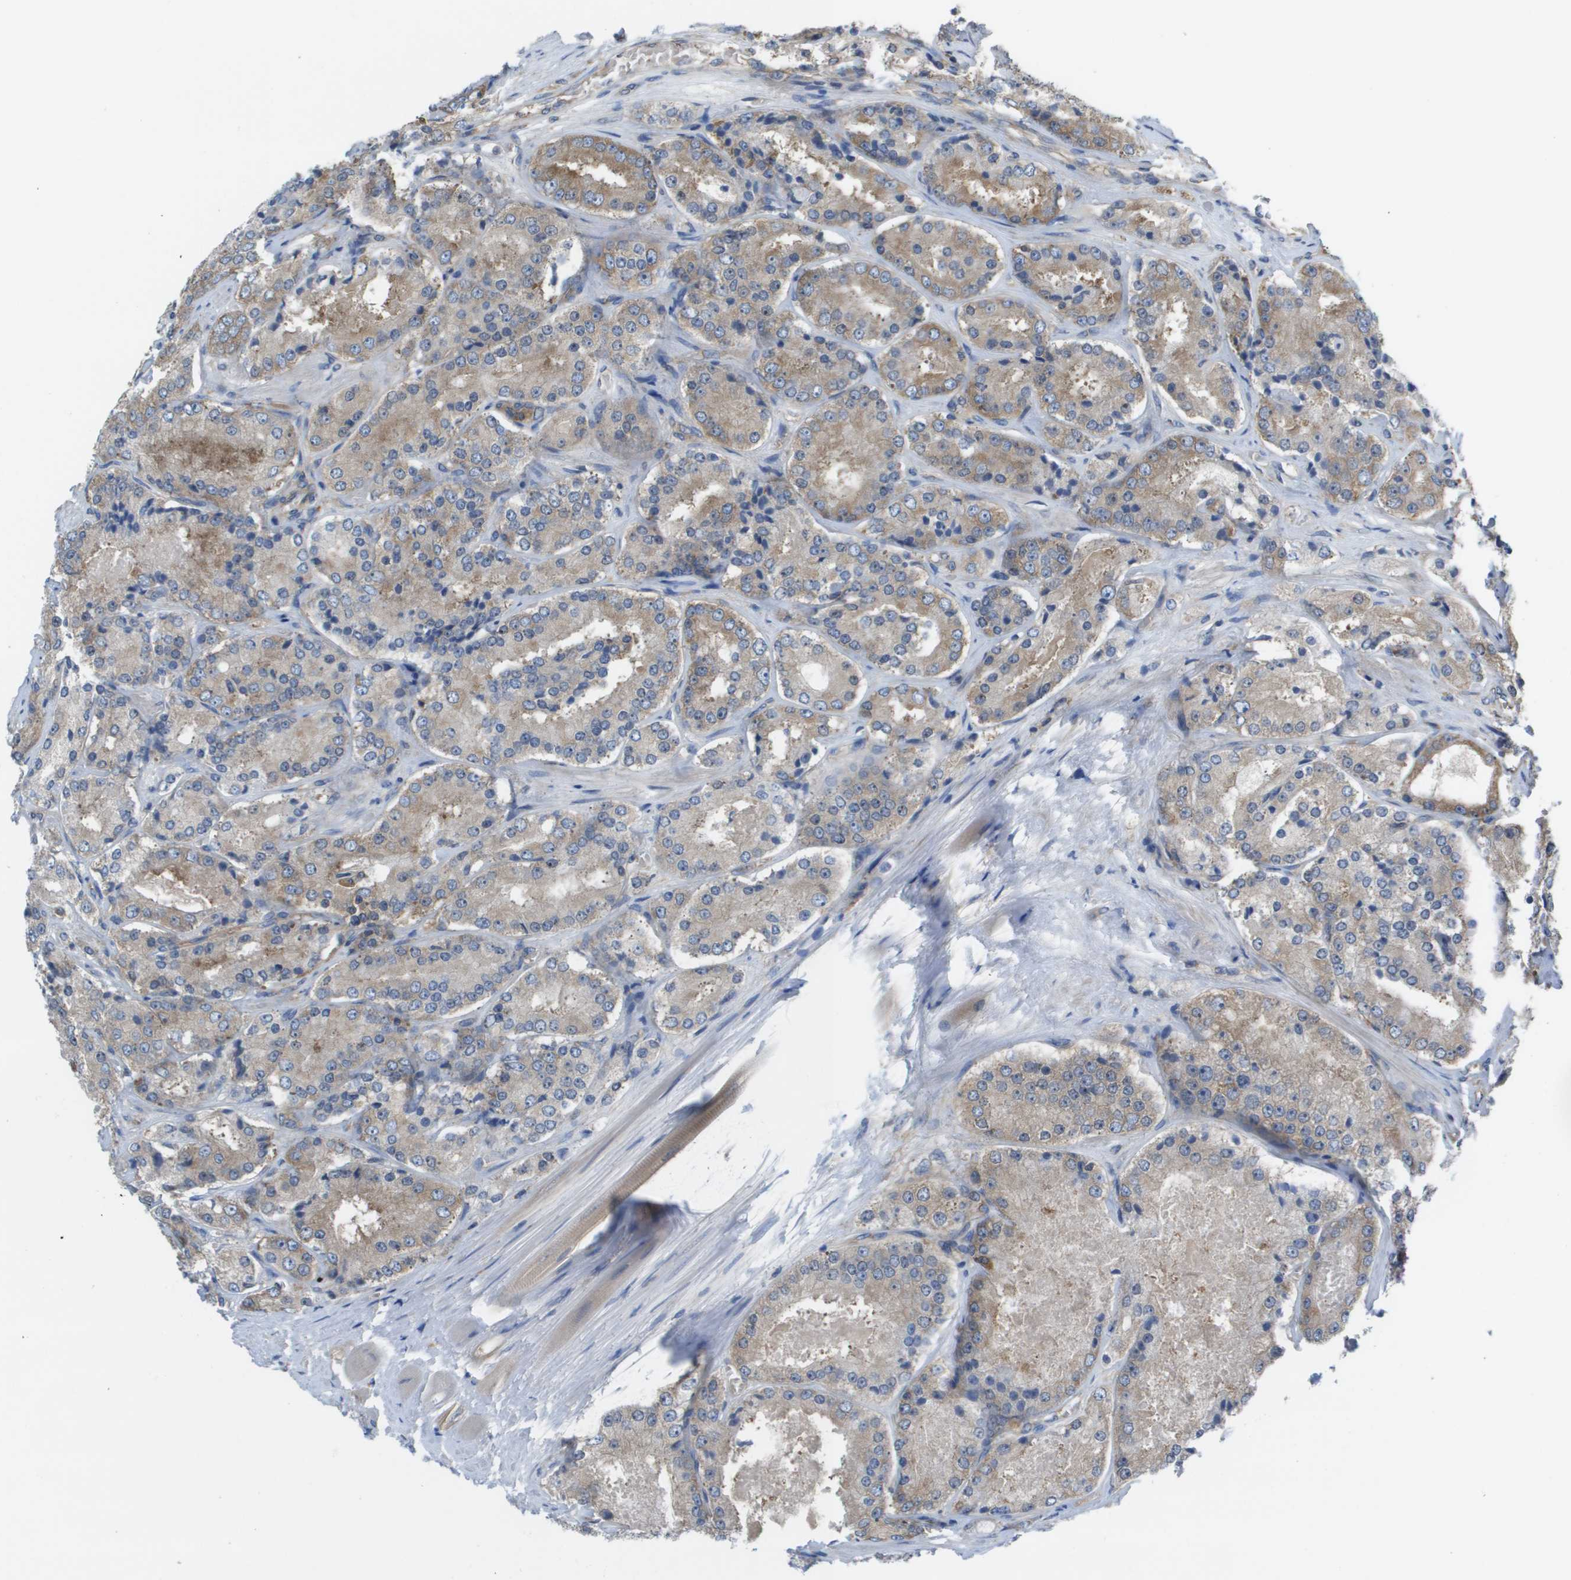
{"staining": {"intensity": "moderate", "quantity": "<25%", "location": "cytoplasmic/membranous"}, "tissue": "prostate cancer", "cell_type": "Tumor cells", "image_type": "cancer", "snomed": [{"axis": "morphology", "description": "Adenocarcinoma, High grade"}, {"axis": "topography", "description": "Prostate"}], "caption": "A micrograph of adenocarcinoma (high-grade) (prostate) stained for a protein shows moderate cytoplasmic/membranous brown staining in tumor cells.", "gene": "EIF4G2", "patient": {"sex": "male", "age": 65}}